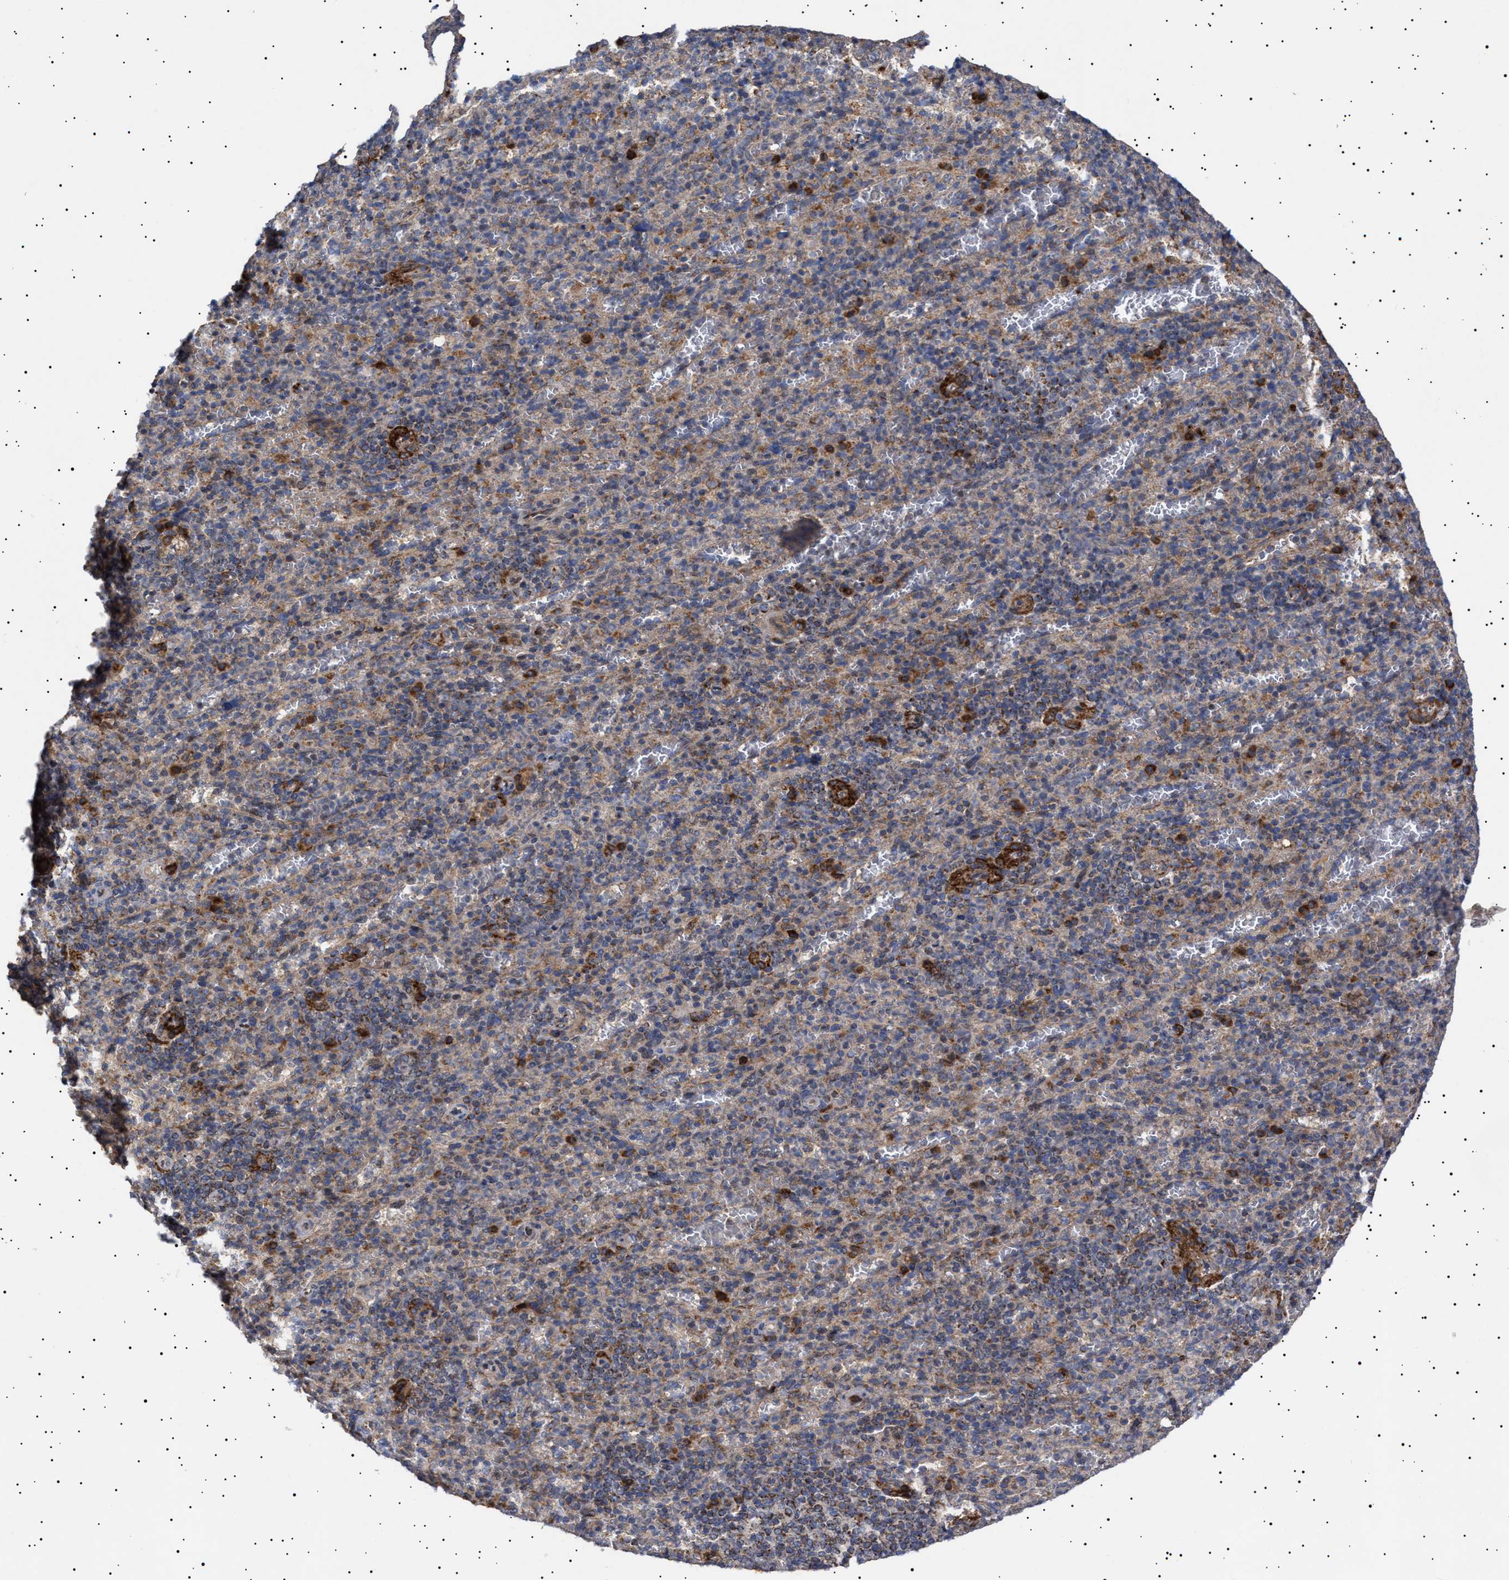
{"staining": {"intensity": "moderate", "quantity": ">75%", "location": "cytoplasmic/membranous"}, "tissue": "spleen", "cell_type": "Cells in red pulp", "image_type": "normal", "snomed": [{"axis": "morphology", "description": "Normal tissue, NOS"}, {"axis": "topography", "description": "Spleen"}], "caption": "High-power microscopy captured an IHC histopathology image of benign spleen, revealing moderate cytoplasmic/membranous expression in about >75% of cells in red pulp. Using DAB (3,3'-diaminobenzidine) (brown) and hematoxylin (blue) stains, captured at high magnification using brightfield microscopy.", "gene": "MRPL10", "patient": {"sex": "female", "age": 74}}